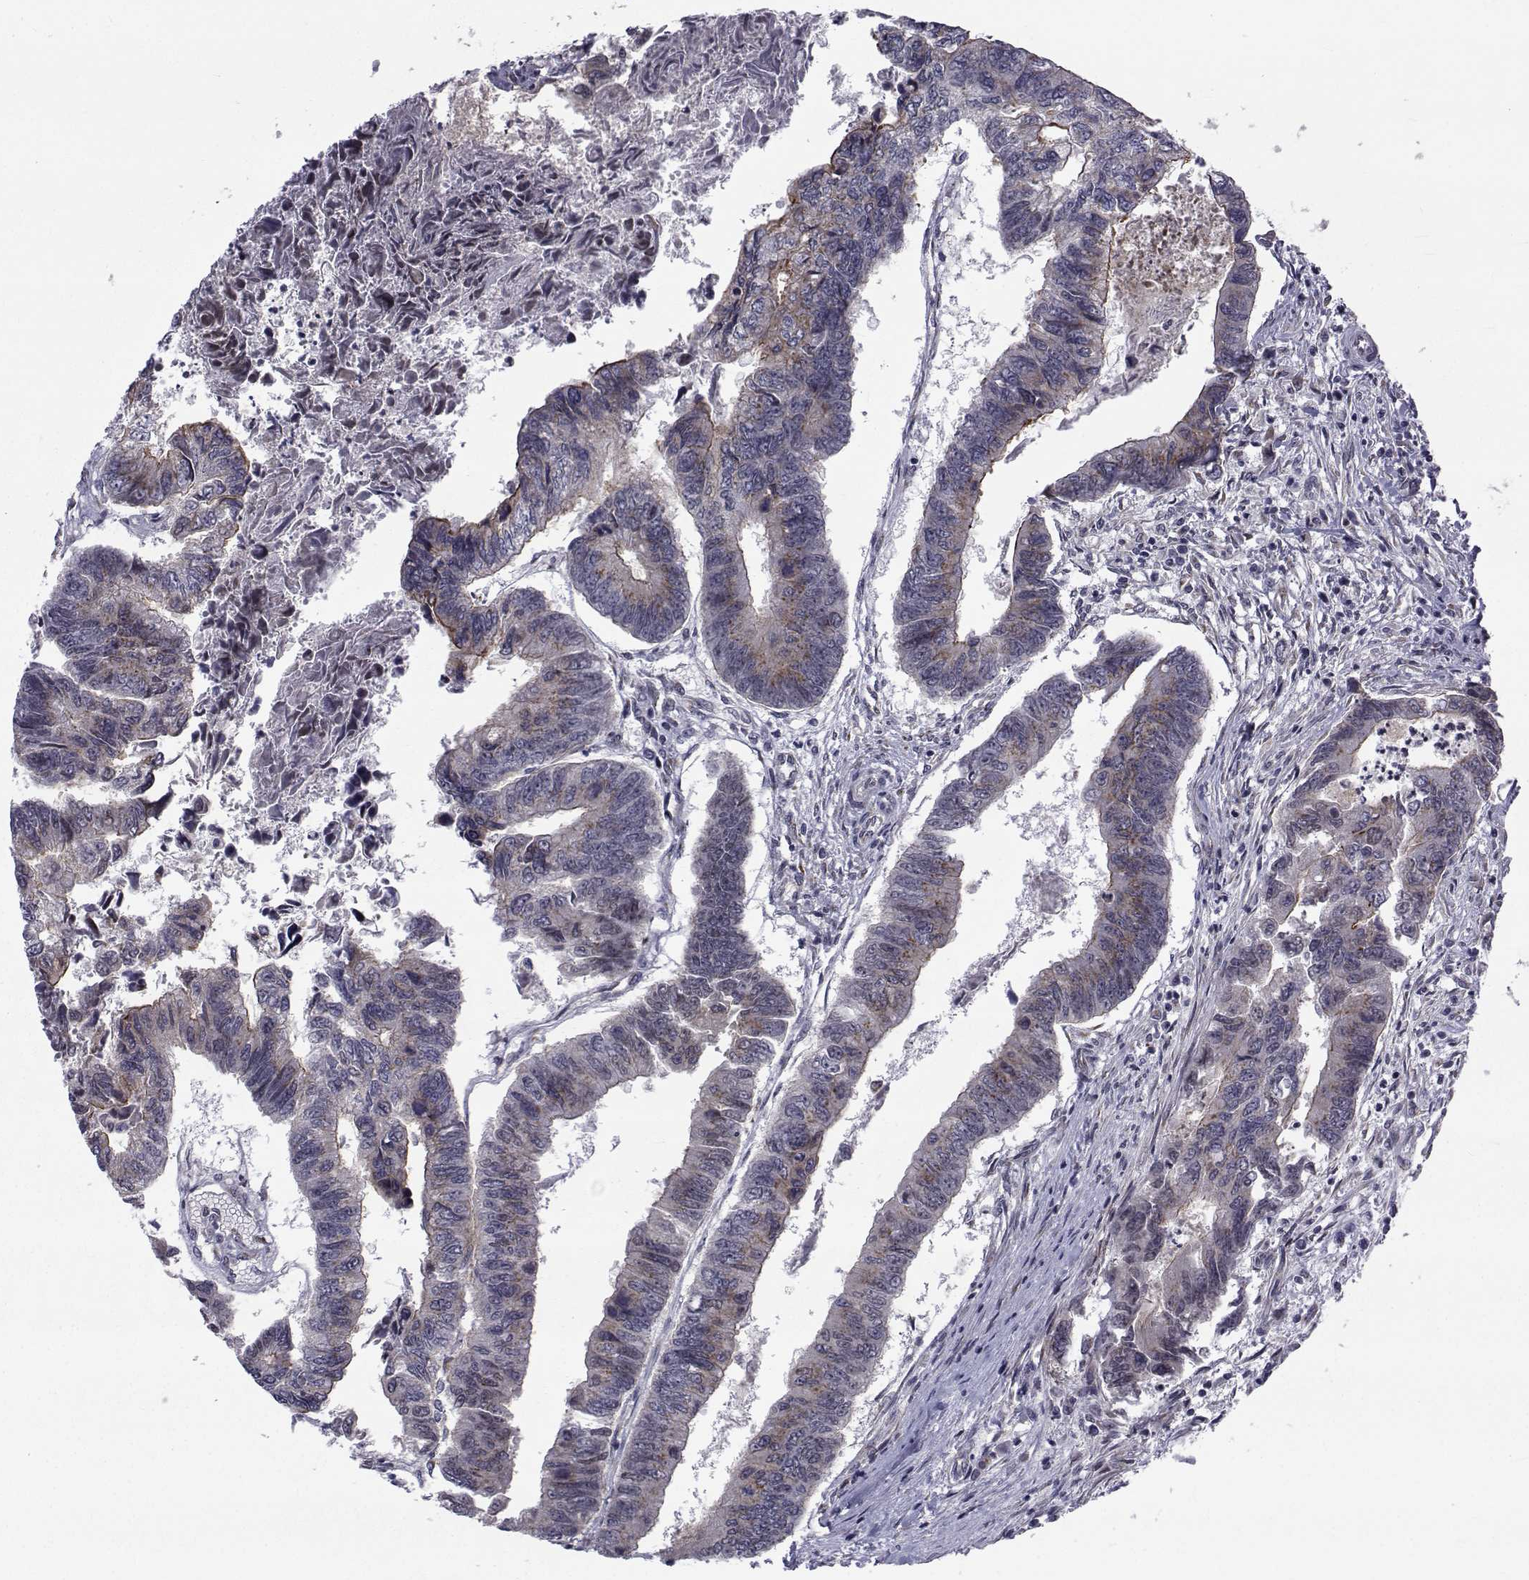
{"staining": {"intensity": "weak", "quantity": "25%-75%", "location": "cytoplasmic/membranous"}, "tissue": "colorectal cancer", "cell_type": "Tumor cells", "image_type": "cancer", "snomed": [{"axis": "morphology", "description": "Adenocarcinoma, NOS"}, {"axis": "topography", "description": "Colon"}], "caption": "Immunohistochemistry (IHC) micrograph of human colorectal adenocarcinoma stained for a protein (brown), which displays low levels of weak cytoplasmic/membranous expression in approximately 25%-75% of tumor cells.", "gene": "ATP6V1C2", "patient": {"sex": "female", "age": 65}}